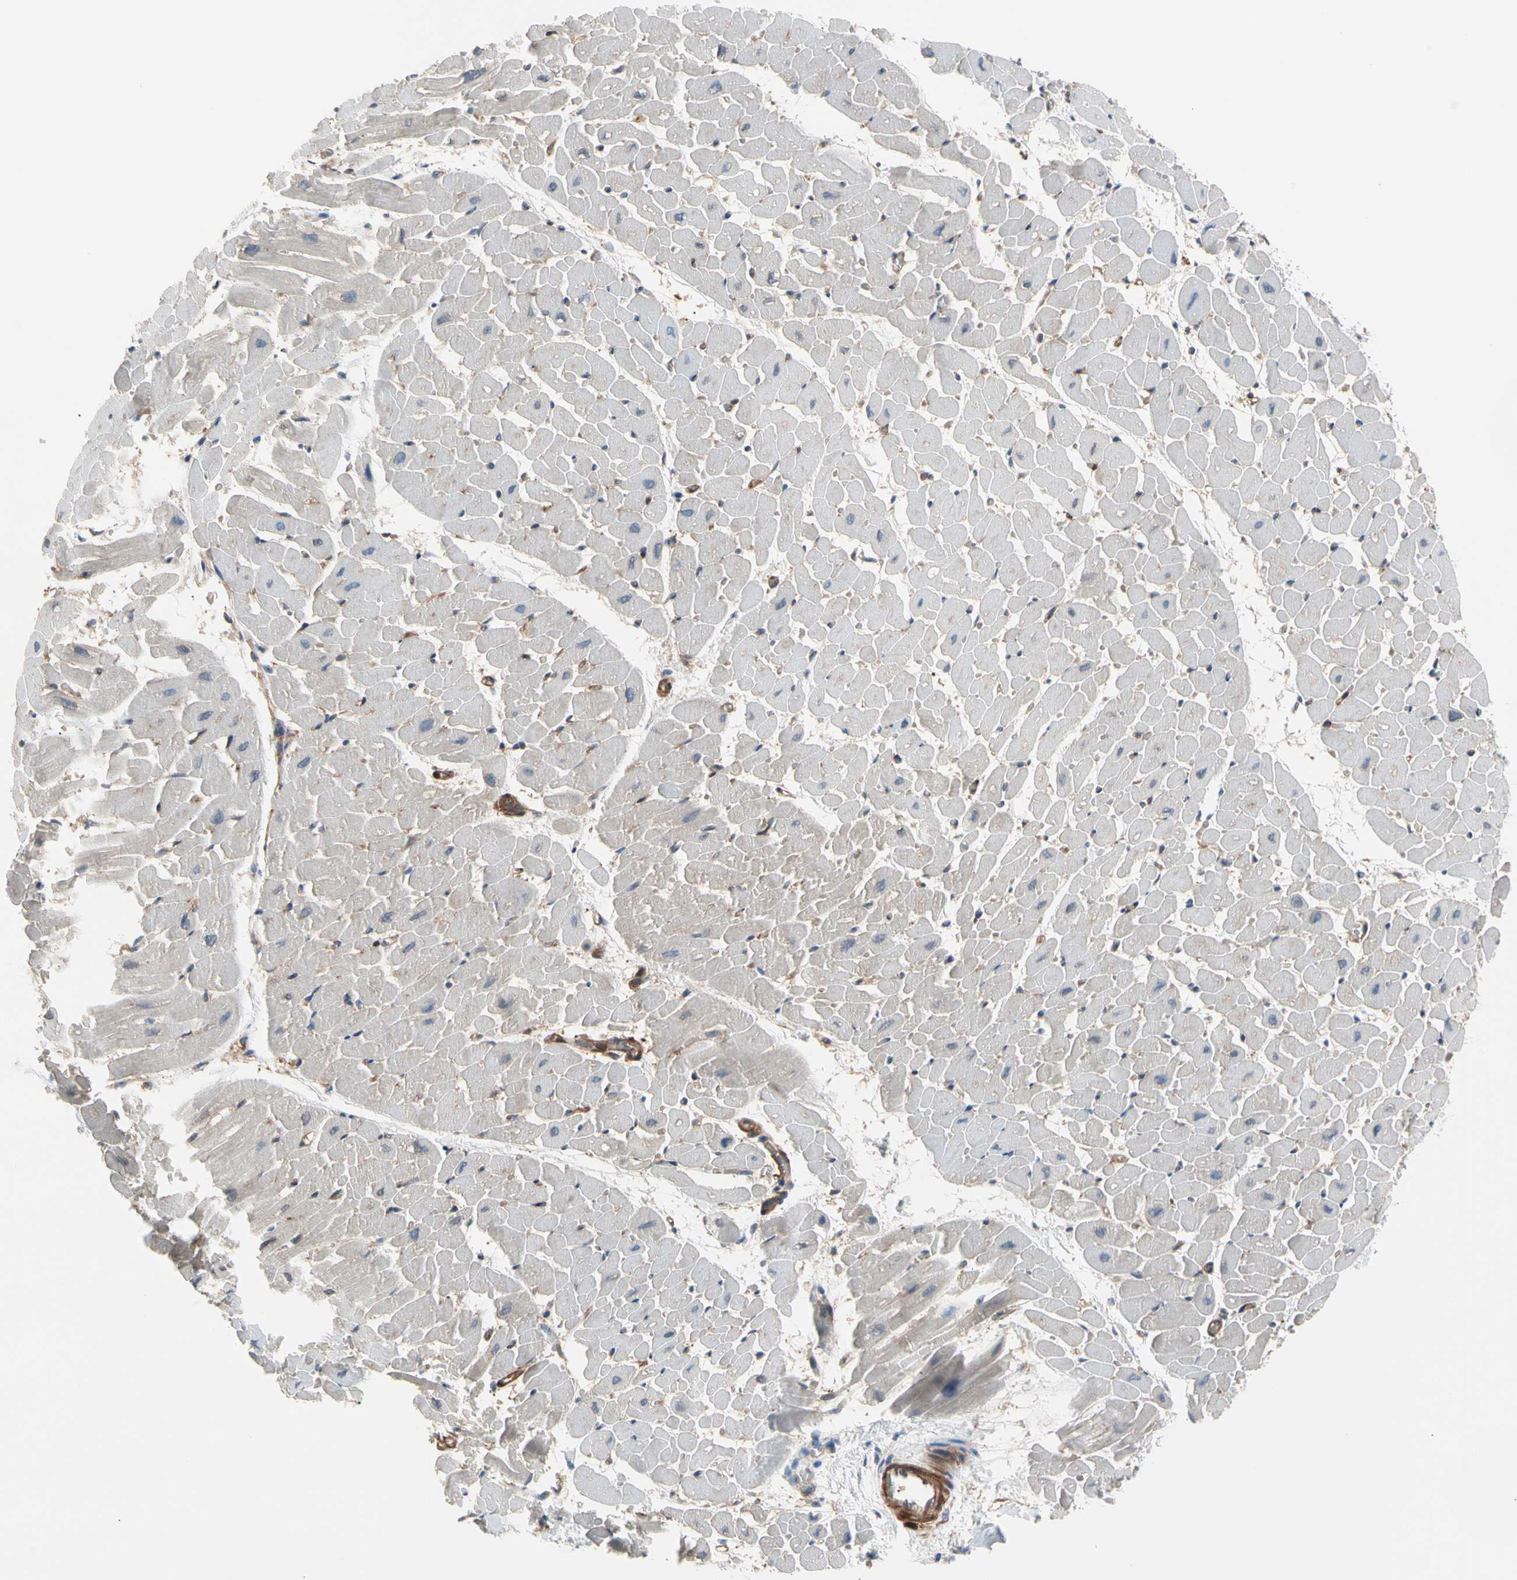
{"staining": {"intensity": "weak", "quantity": "<25%", "location": "cytoplasmic/membranous"}, "tissue": "heart muscle", "cell_type": "Cardiomyocytes", "image_type": "normal", "snomed": [{"axis": "morphology", "description": "Normal tissue, NOS"}, {"axis": "topography", "description": "Heart"}], "caption": "Histopathology image shows no protein positivity in cardiomyocytes of benign heart muscle.", "gene": "ROCK1", "patient": {"sex": "male", "age": 45}}